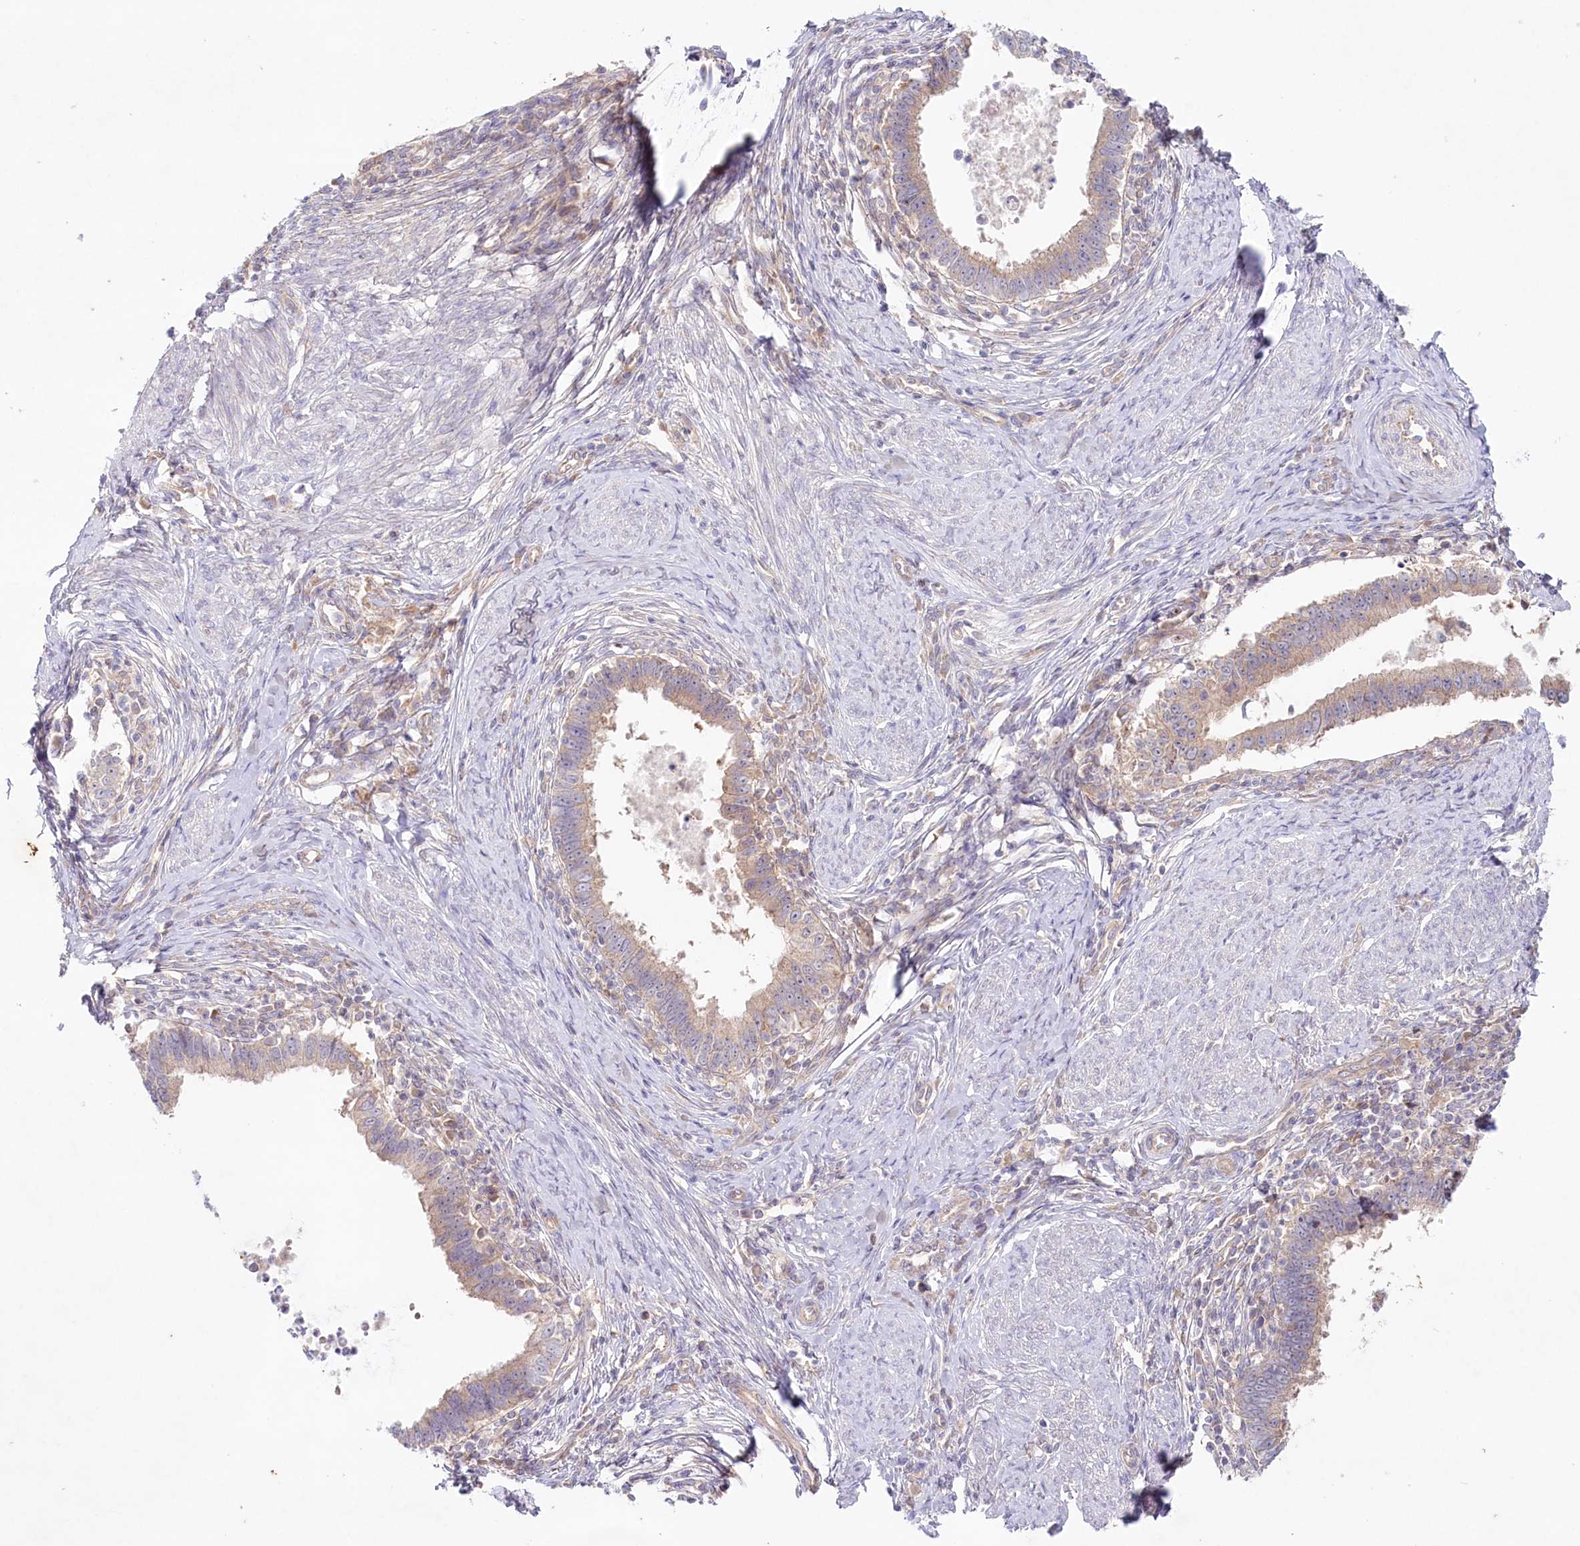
{"staining": {"intensity": "moderate", "quantity": "25%-75%", "location": "cytoplasmic/membranous"}, "tissue": "cervical cancer", "cell_type": "Tumor cells", "image_type": "cancer", "snomed": [{"axis": "morphology", "description": "Adenocarcinoma, NOS"}, {"axis": "topography", "description": "Cervix"}], "caption": "Approximately 25%-75% of tumor cells in cervical cancer display moderate cytoplasmic/membranous protein expression as visualized by brown immunohistochemical staining.", "gene": "TNIP1", "patient": {"sex": "female", "age": 36}}